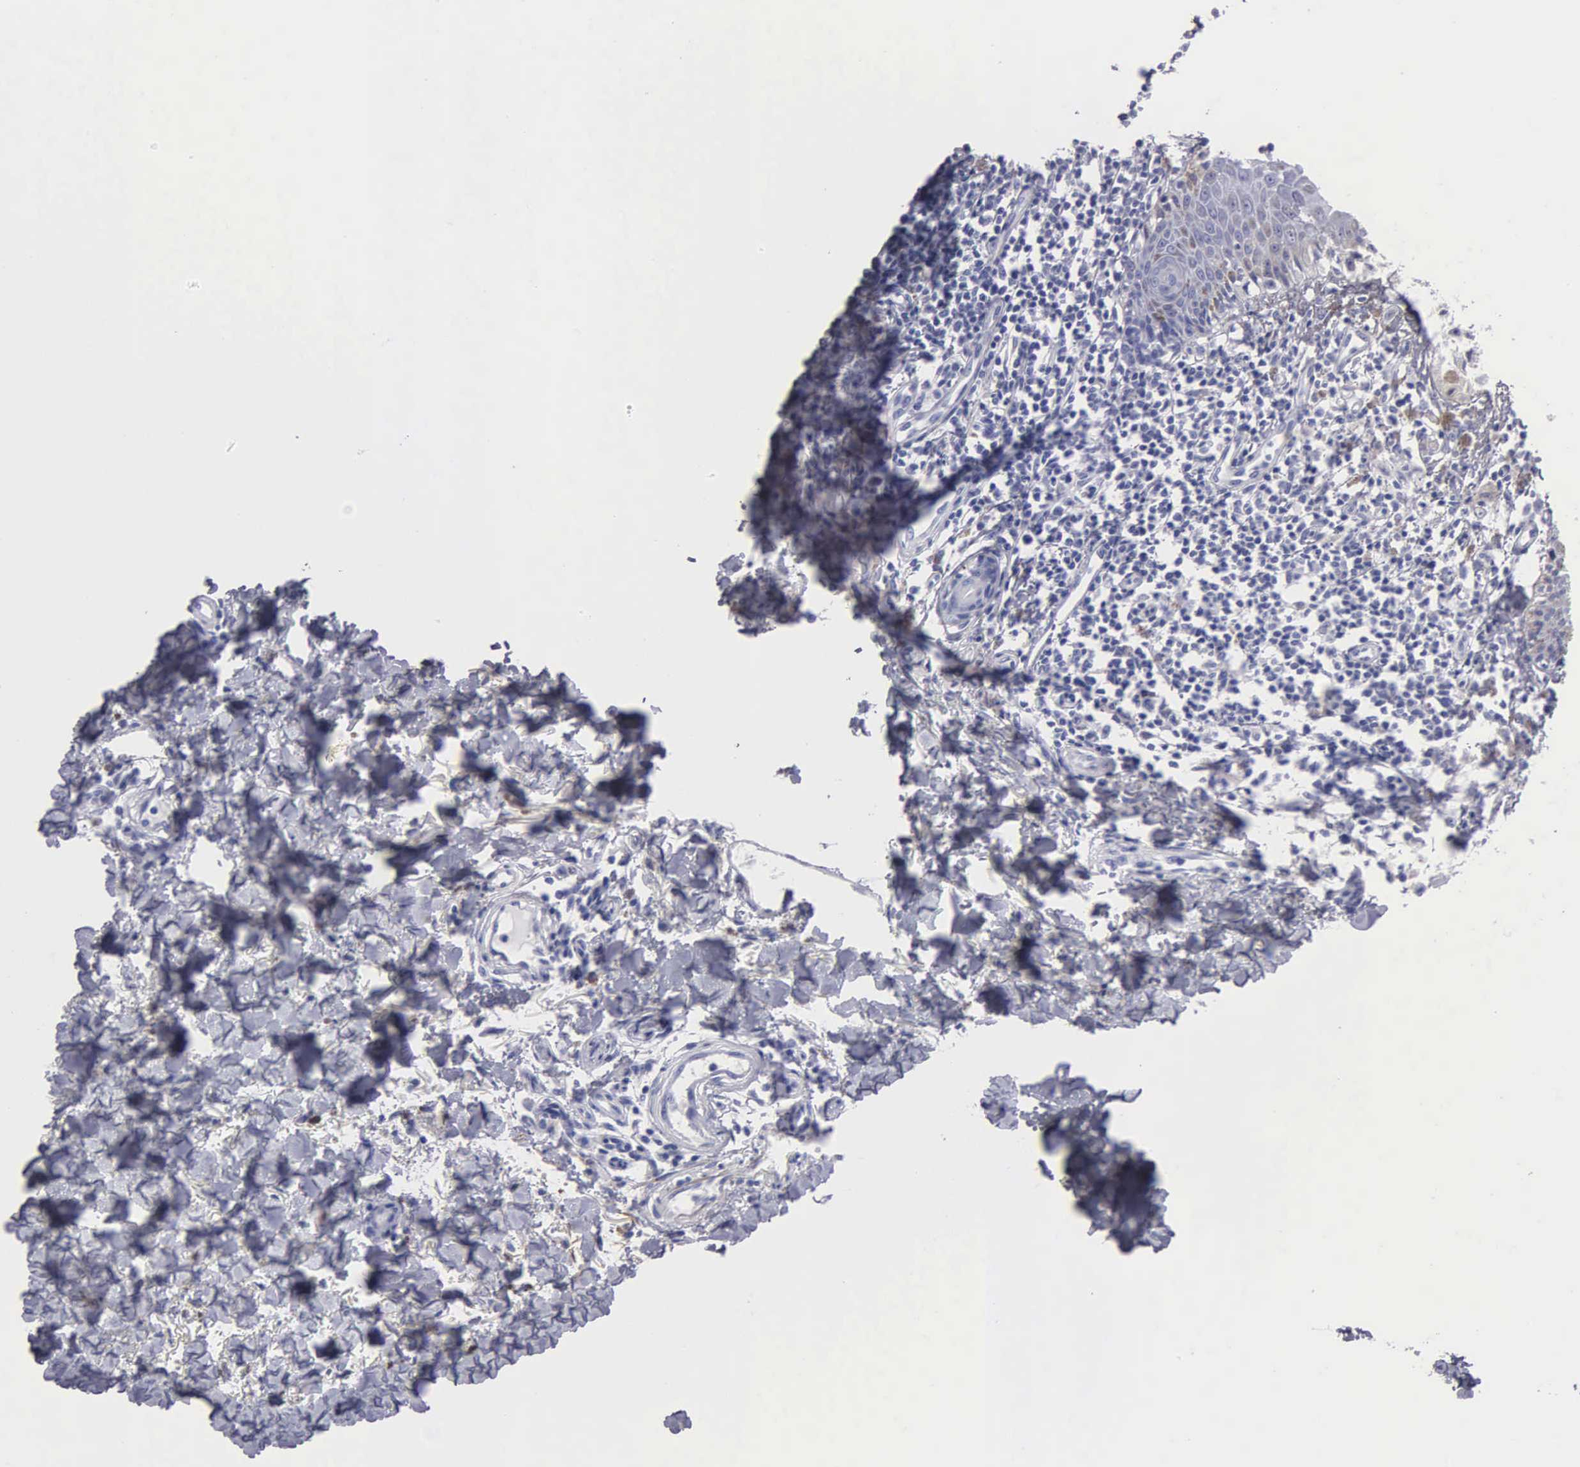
{"staining": {"intensity": "negative", "quantity": "none", "location": "none"}, "tissue": "melanoma", "cell_type": "Tumor cells", "image_type": "cancer", "snomed": [{"axis": "morphology", "description": "Malignant melanoma, NOS"}, {"axis": "topography", "description": "Skin"}], "caption": "An immunohistochemistry photomicrograph of melanoma is shown. There is no staining in tumor cells of melanoma.", "gene": "FBLN5", "patient": {"sex": "female", "age": 52}}